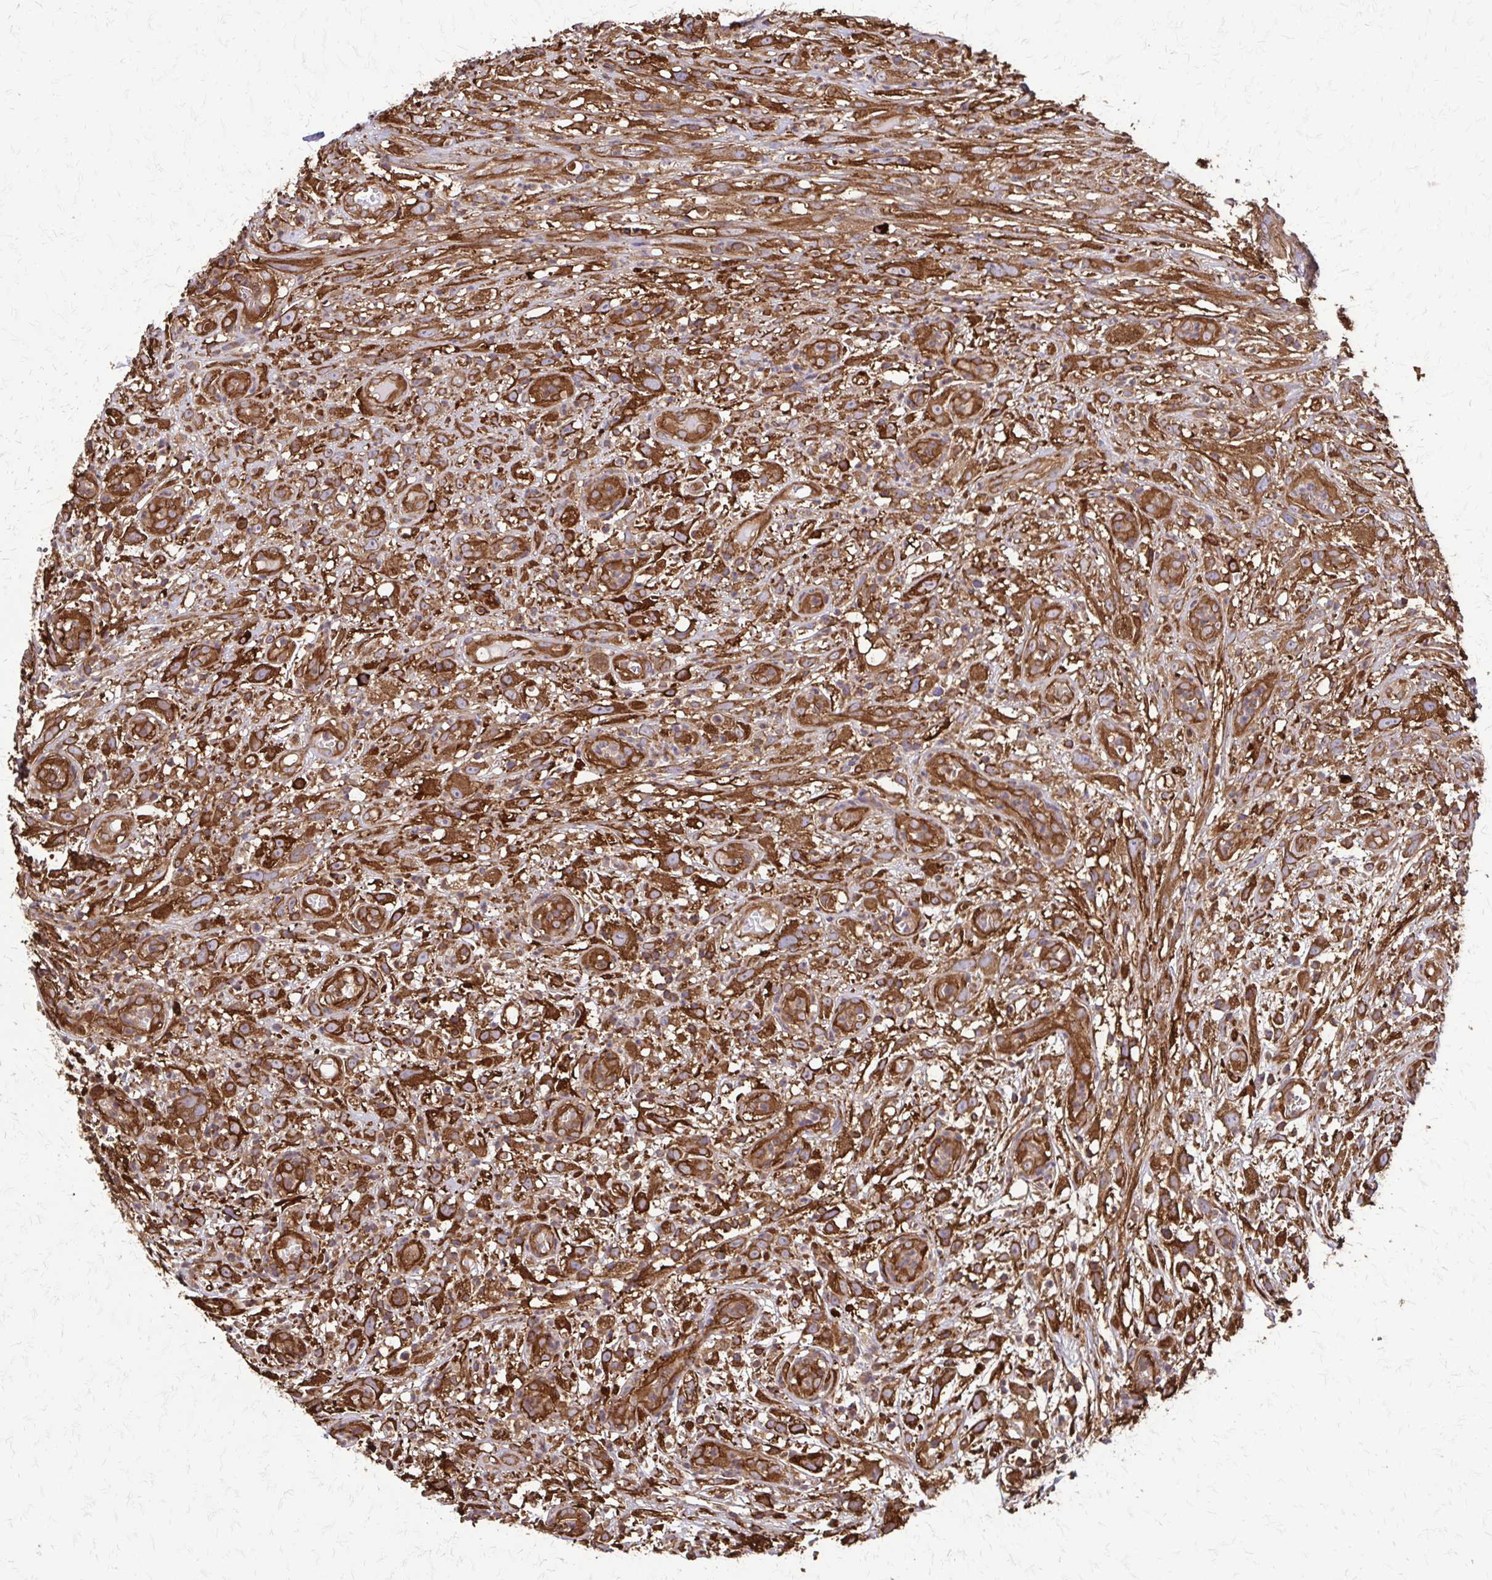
{"staining": {"intensity": "strong", "quantity": ">75%", "location": "cytoplasmic/membranous"}, "tissue": "head and neck cancer", "cell_type": "Tumor cells", "image_type": "cancer", "snomed": [{"axis": "morphology", "description": "Squamous cell carcinoma, NOS"}, {"axis": "topography", "description": "Head-Neck"}], "caption": "Immunohistochemistry (IHC) of head and neck cancer shows high levels of strong cytoplasmic/membranous expression in approximately >75% of tumor cells.", "gene": "EEF2", "patient": {"sex": "male", "age": 65}}